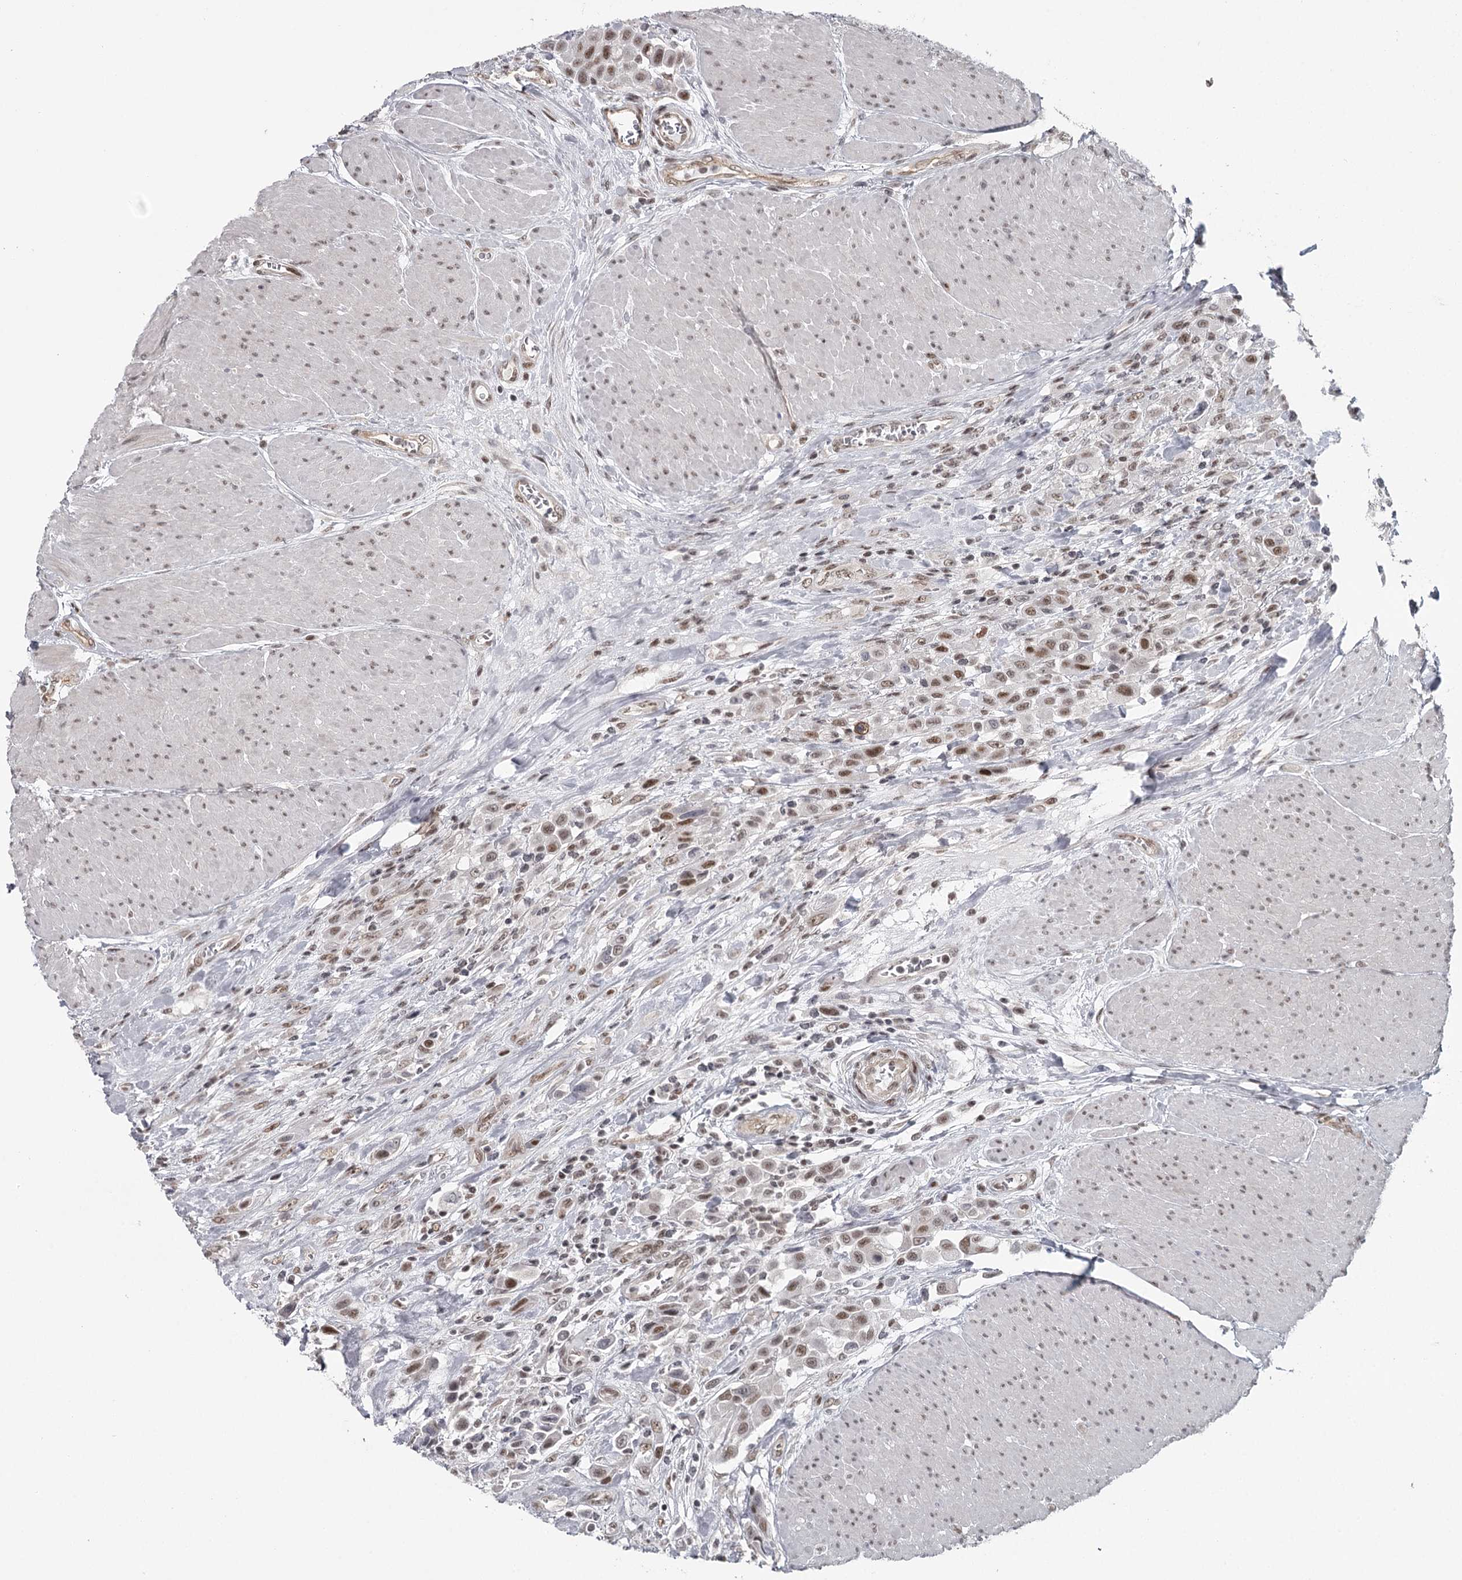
{"staining": {"intensity": "moderate", "quantity": ">75%", "location": "nuclear"}, "tissue": "urothelial cancer", "cell_type": "Tumor cells", "image_type": "cancer", "snomed": [{"axis": "morphology", "description": "Urothelial carcinoma, High grade"}, {"axis": "topography", "description": "Urinary bladder"}], "caption": "IHC of high-grade urothelial carcinoma demonstrates medium levels of moderate nuclear staining in about >75% of tumor cells.", "gene": "FAM13C", "patient": {"sex": "male", "age": 50}}